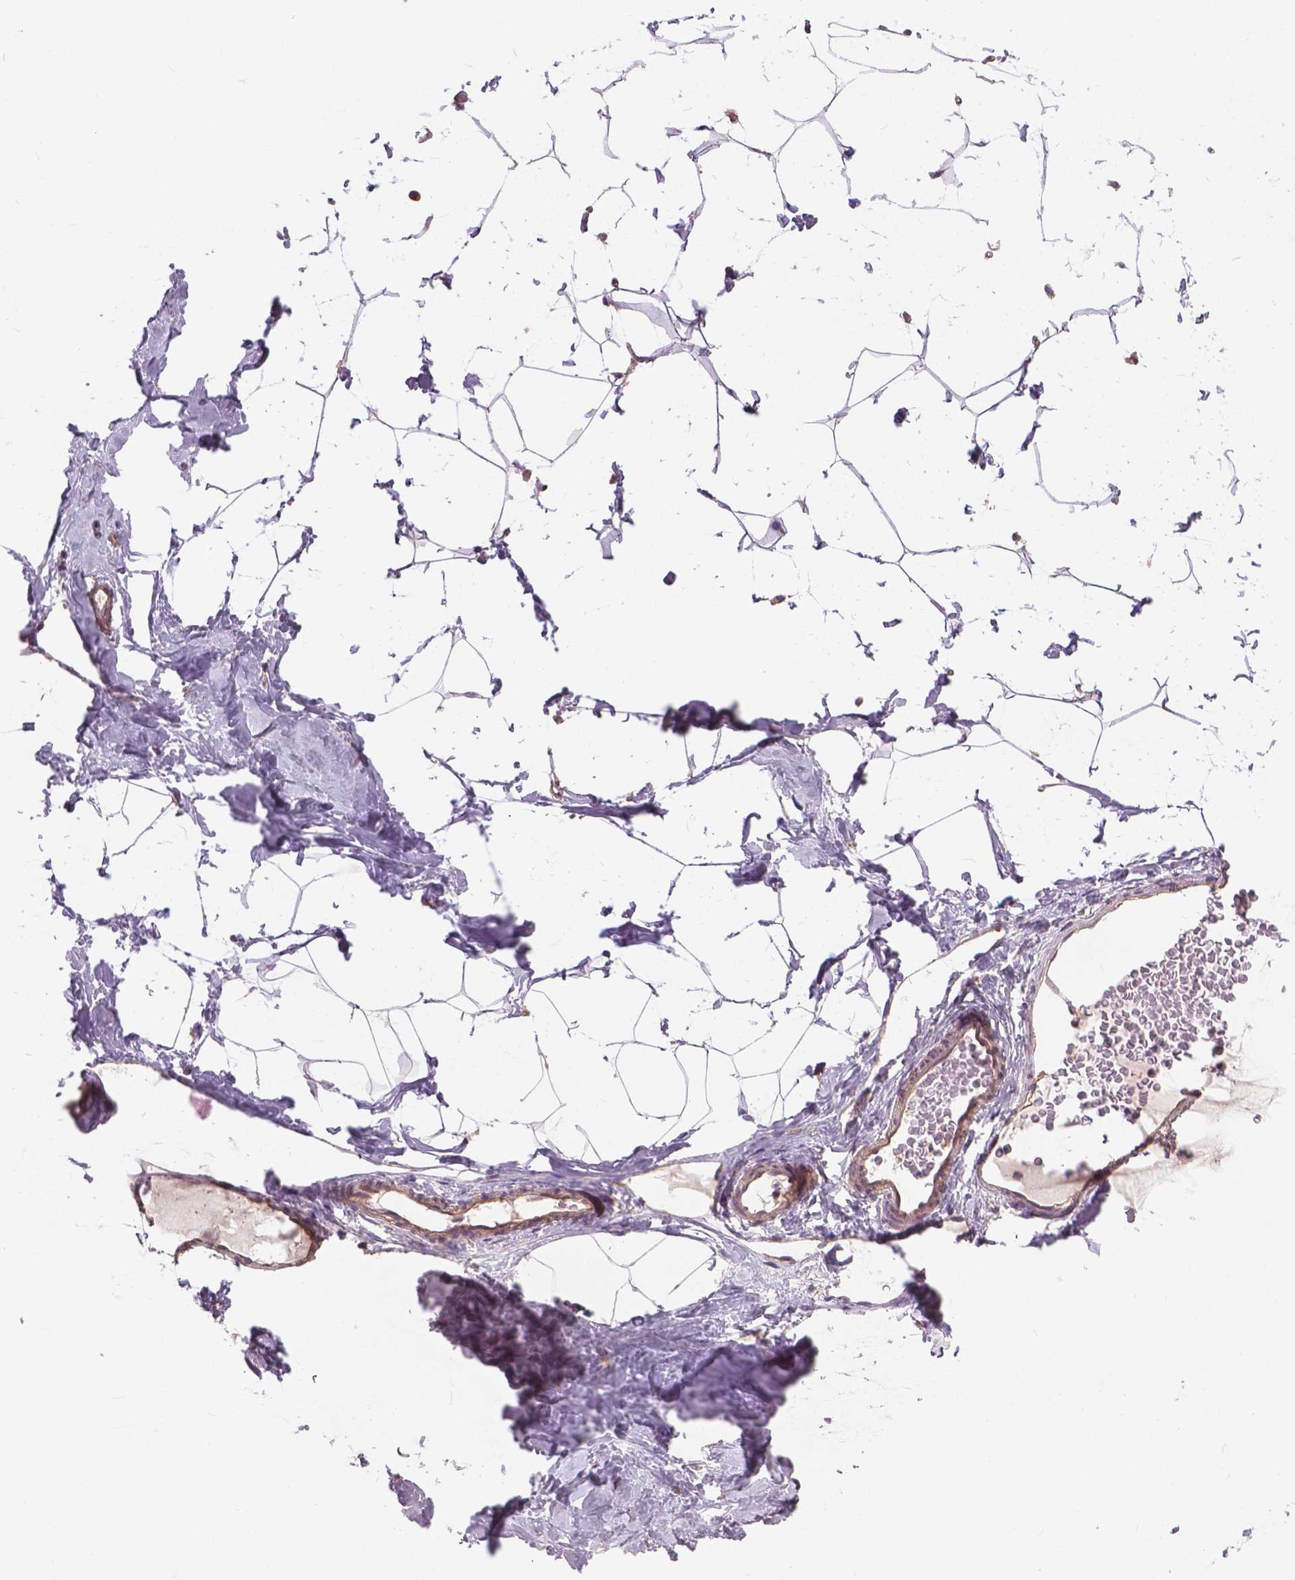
{"staining": {"intensity": "negative", "quantity": "none", "location": "none"}, "tissue": "breast", "cell_type": "Adipocytes", "image_type": "normal", "snomed": [{"axis": "morphology", "description": "Normal tissue, NOS"}, {"axis": "topography", "description": "Breast"}], "caption": "This micrograph is of unremarkable breast stained with immunohistochemistry (IHC) to label a protein in brown with the nuclei are counter-stained blue. There is no expression in adipocytes.", "gene": "MZT1", "patient": {"sex": "female", "age": 32}}